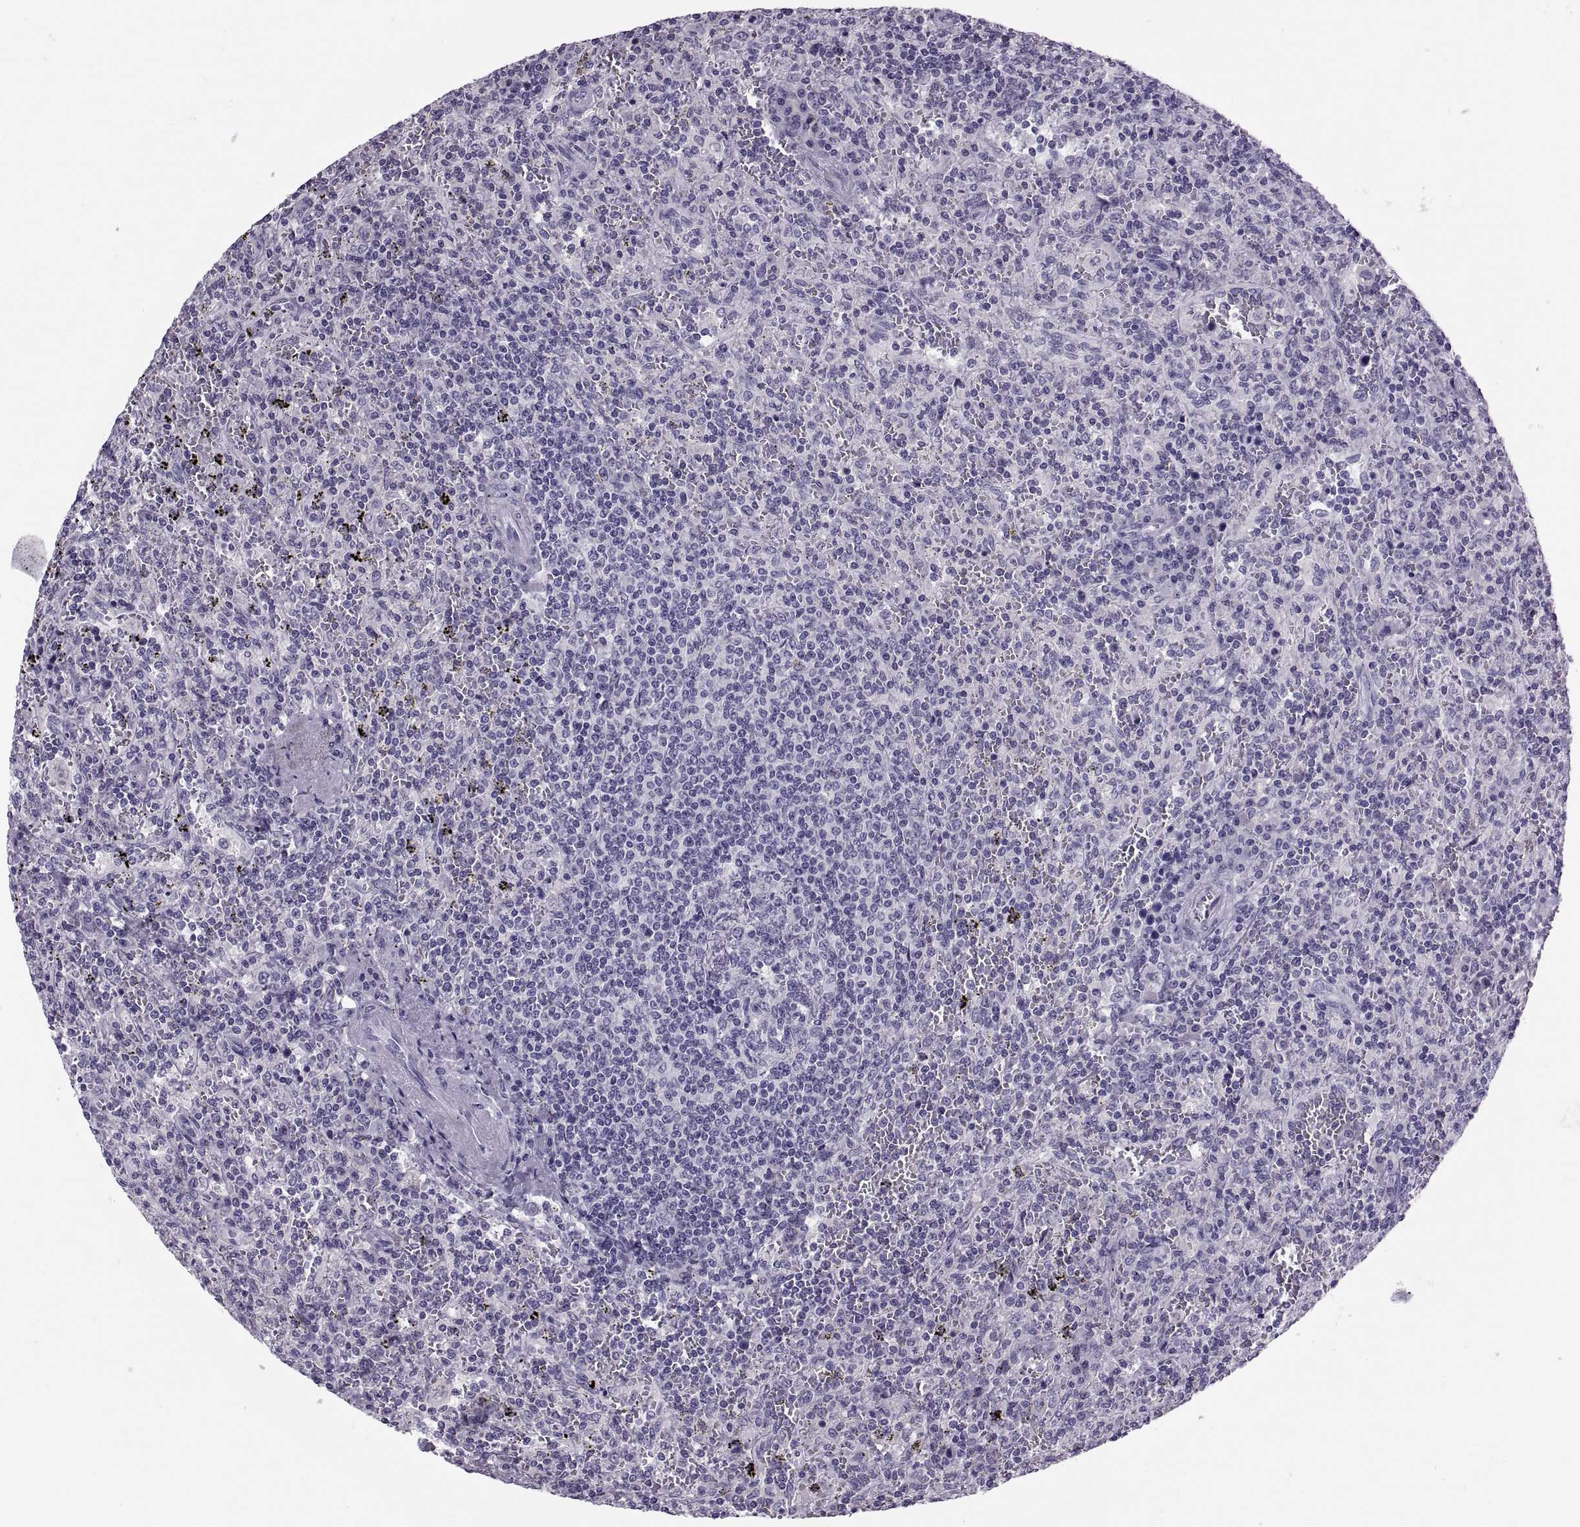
{"staining": {"intensity": "negative", "quantity": "none", "location": "none"}, "tissue": "lymphoma", "cell_type": "Tumor cells", "image_type": "cancer", "snomed": [{"axis": "morphology", "description": "Malignant lymphoma, non-Hodgkin's type, Low grade"}, {"axis": "topography", "description": "Spleen"}], "caption": "This is an immunohistochemistry (IHC) photomicrograph of malignant lymphoma, non-Hodgkin's type (low-grade). There is no staining in tumor cells.", "gene": "SYNGR4", "patient": {"sex": "male", "age": 62}}